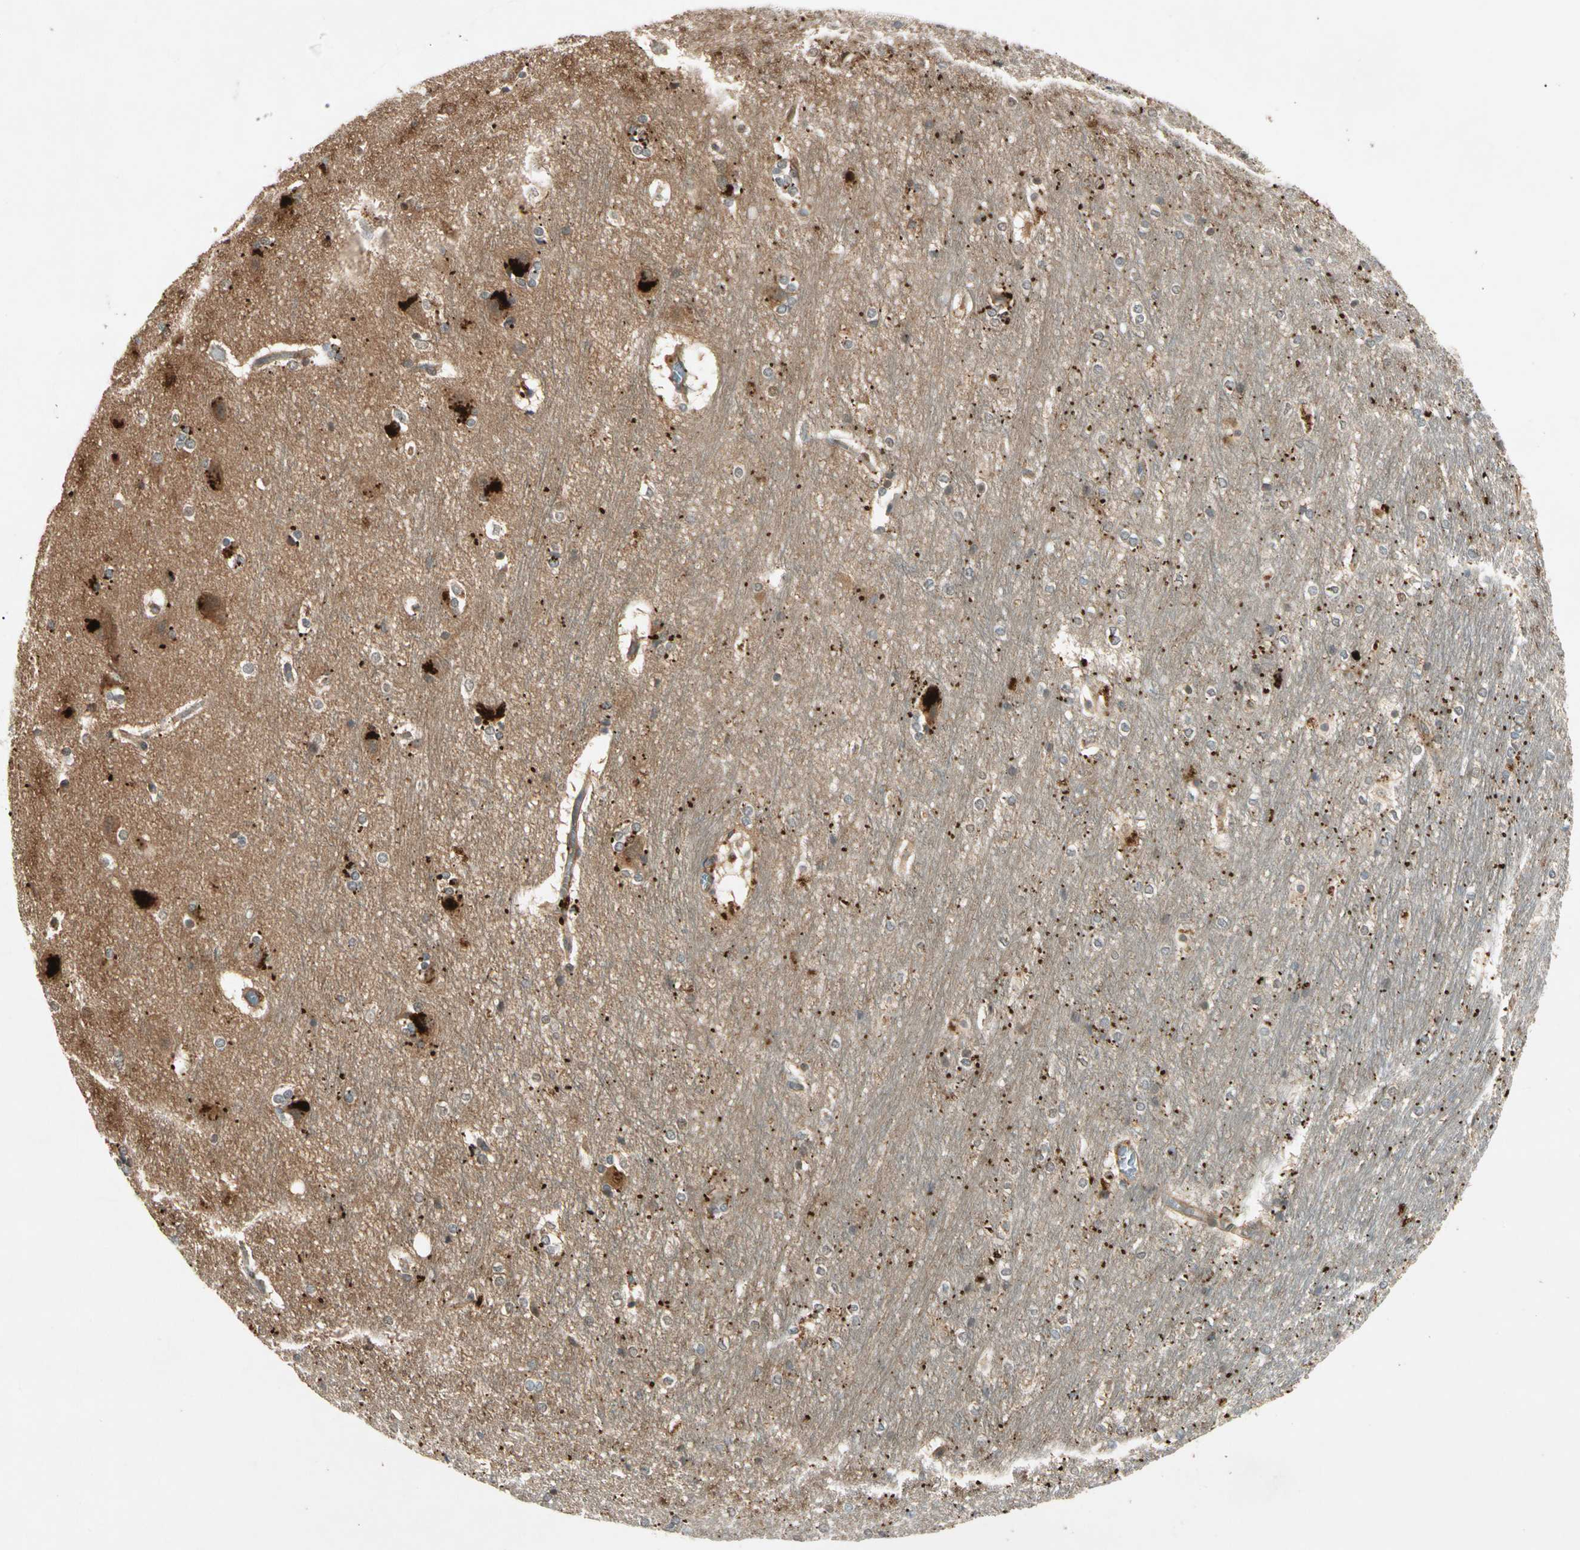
{"staining": {"intensity": "moderate", "quantity": "25%-75%", "location": "cytoplasmic/membranous"}, "tissue": "hippocampus", "cell_type": "Glial cells", "image_type": "normal", "snomed": [{"axis": "morphology", "description": "Normal tissue, NOS"}, {"axis": "topography", "description": "Hippocampus"}], "caption": "This is a photomicrograph of immunohistochemistry (IHC) staining of benign hippocampus, which shows moderate positivity in the cytoplasmic/membranous of glial cells.", "gene": "ROCK2", "patient": {"sex": "female", "age": 19}}